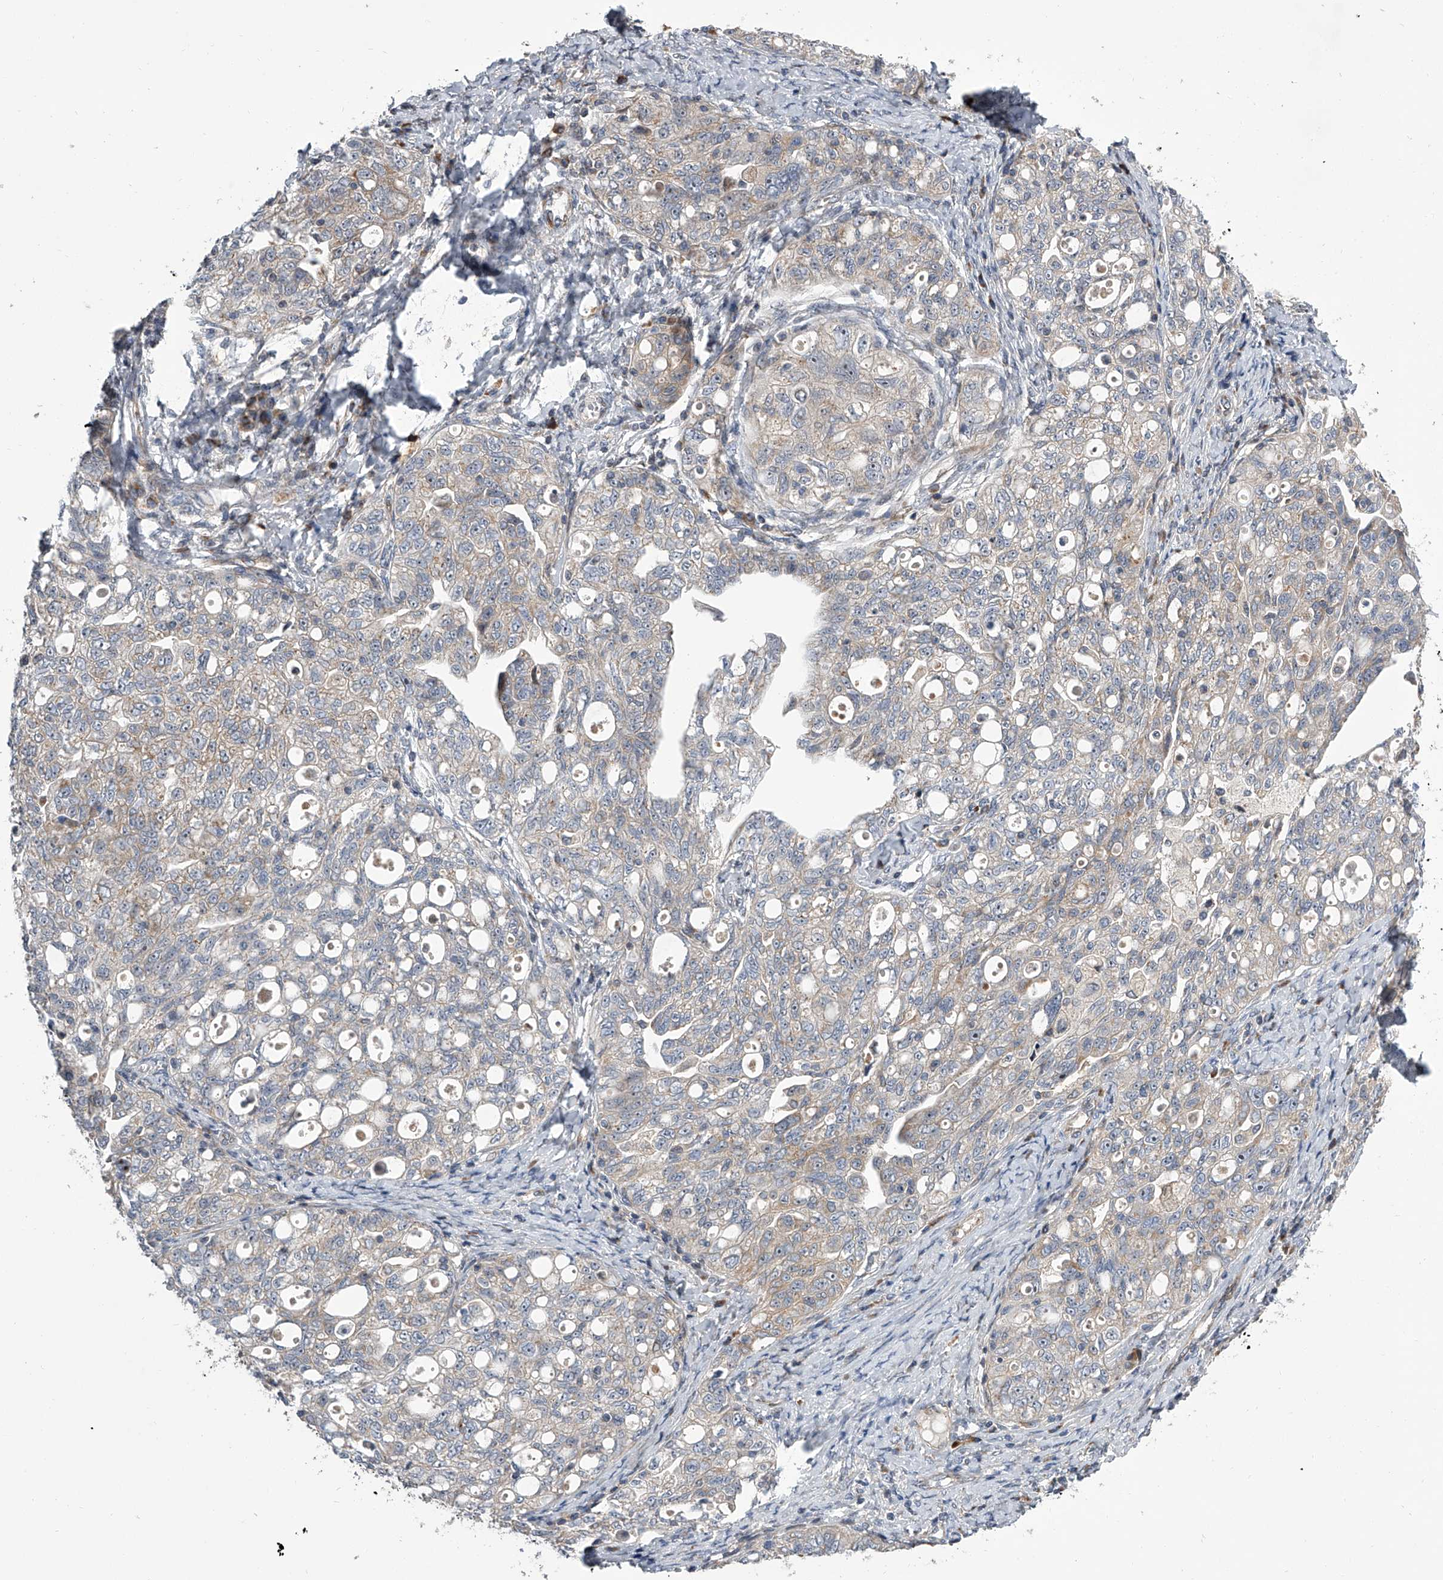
{"staining": {"intensity": "negative", "quantity": "none", "location": "none"}, "tissue": "ovarian cancer", "cell_type": "Tumor cells", "image_type": "cancer", "snomed": [{"axis": "morphology", "description": "Carcinoma, NOS"}, {"axis": "morphology", "description": "Cystadenocarcinoma, serous, NOS"}, {"axis": "topography", "description": "Ovary"}], "caption": "Protein analysis of ovarian cancer (carcinoma) reveals no significant staining in tumor cells.", "gene": "DLGAP2", "patient": {"sex": "female", "age": 69}}